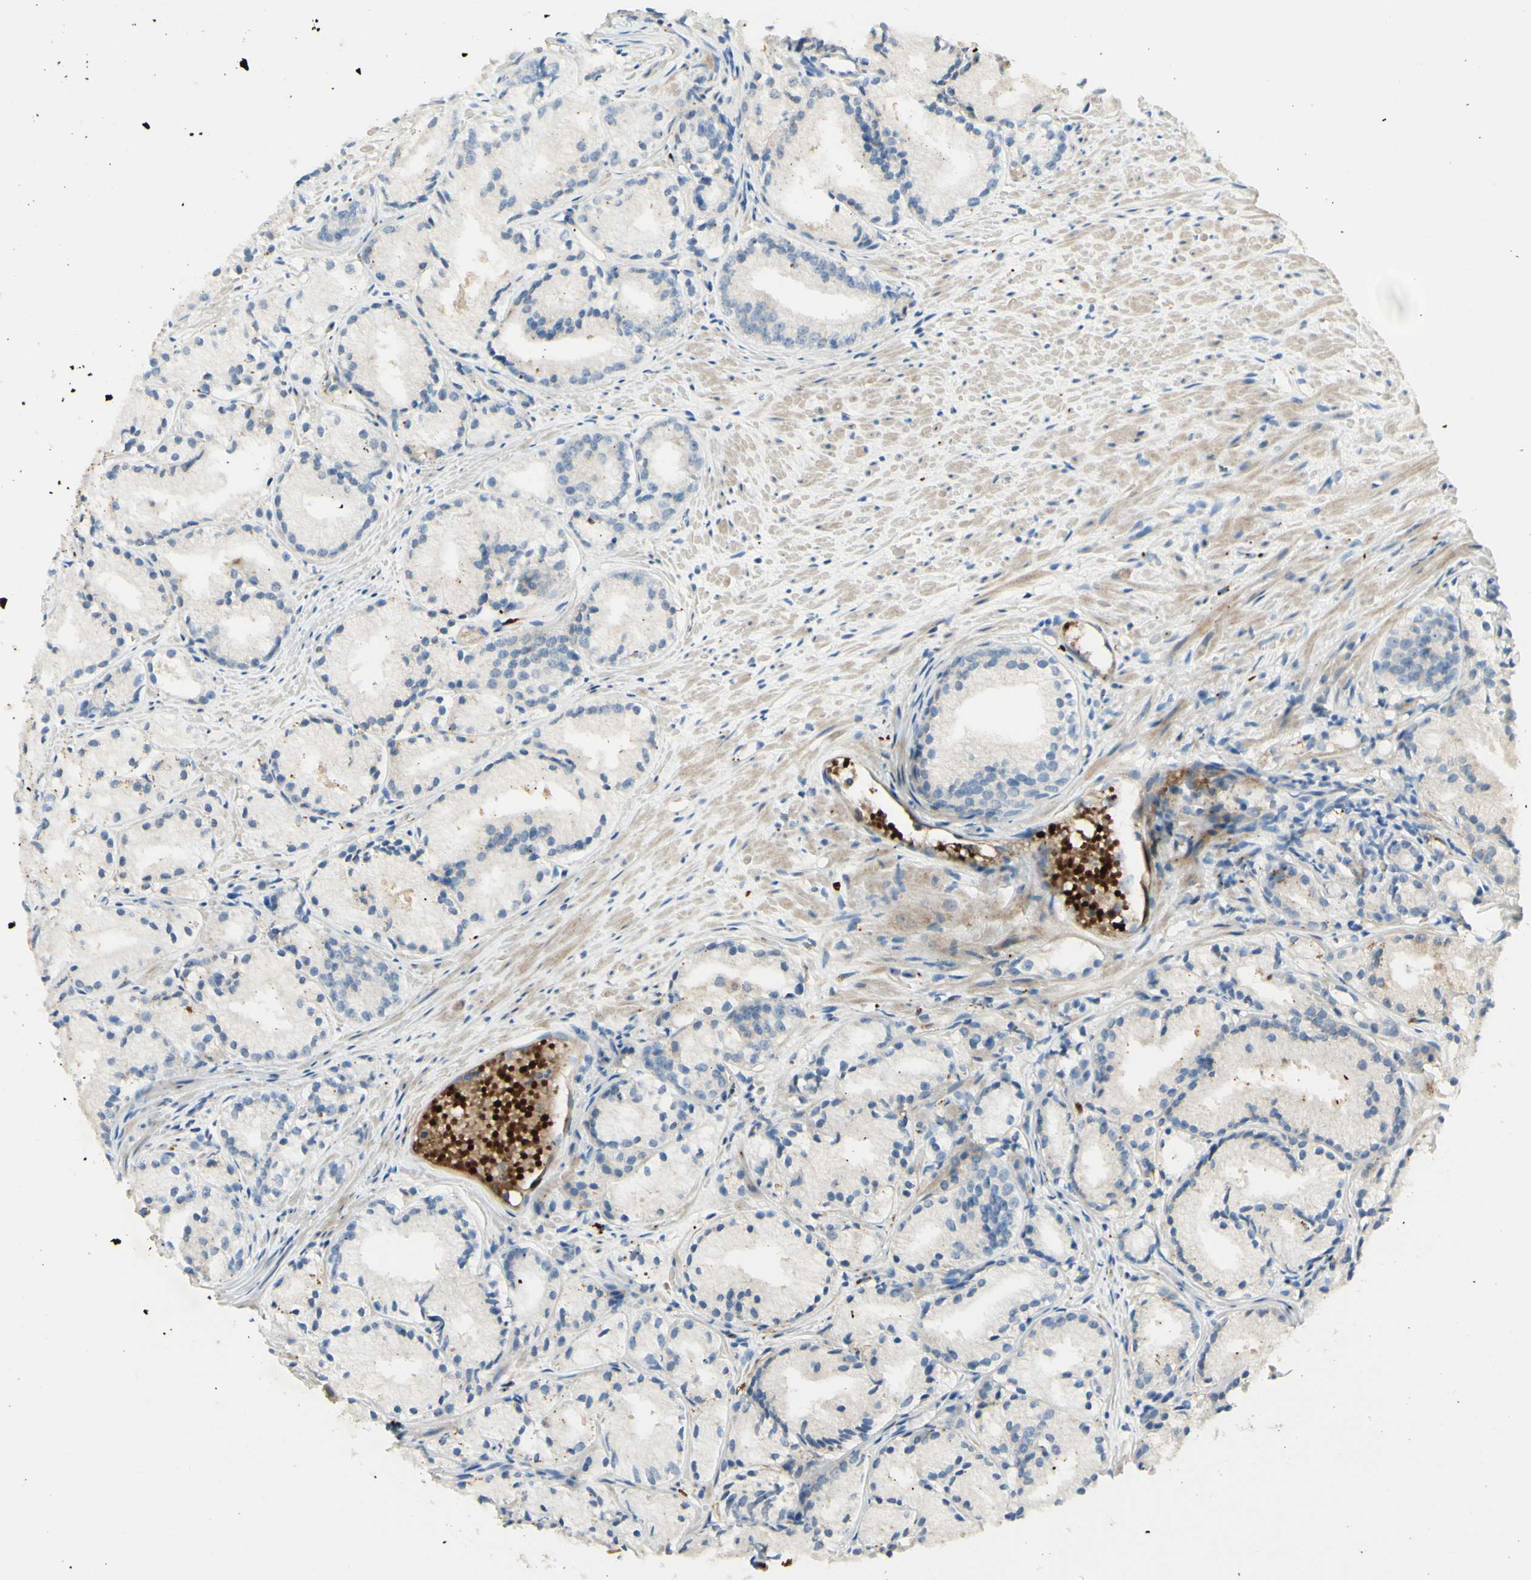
{"staining": {"intensity": "negative", "quantity": "none", "location": "none"}, "tissue": "prostate cancer", "cell_type": "Tumor cells", "image_type": "cancer", "snomed": [{"axis": "morphology", "description": "Adenocarcinoma, Low grade"}, {"axis": "topography", "description": "Prostate"}], "caption": "IHC photomicrograph of human prostate cancer stained for a protein (brown), which reveals no positivity in tumor cells. The staining is performed using DAB (3,3'-diaminobenzidine) brown chromogen with nuclei counter-stained in using hematoxylin.", "gene": "GAN", "patient": {"sex": "male", "age": 72}}